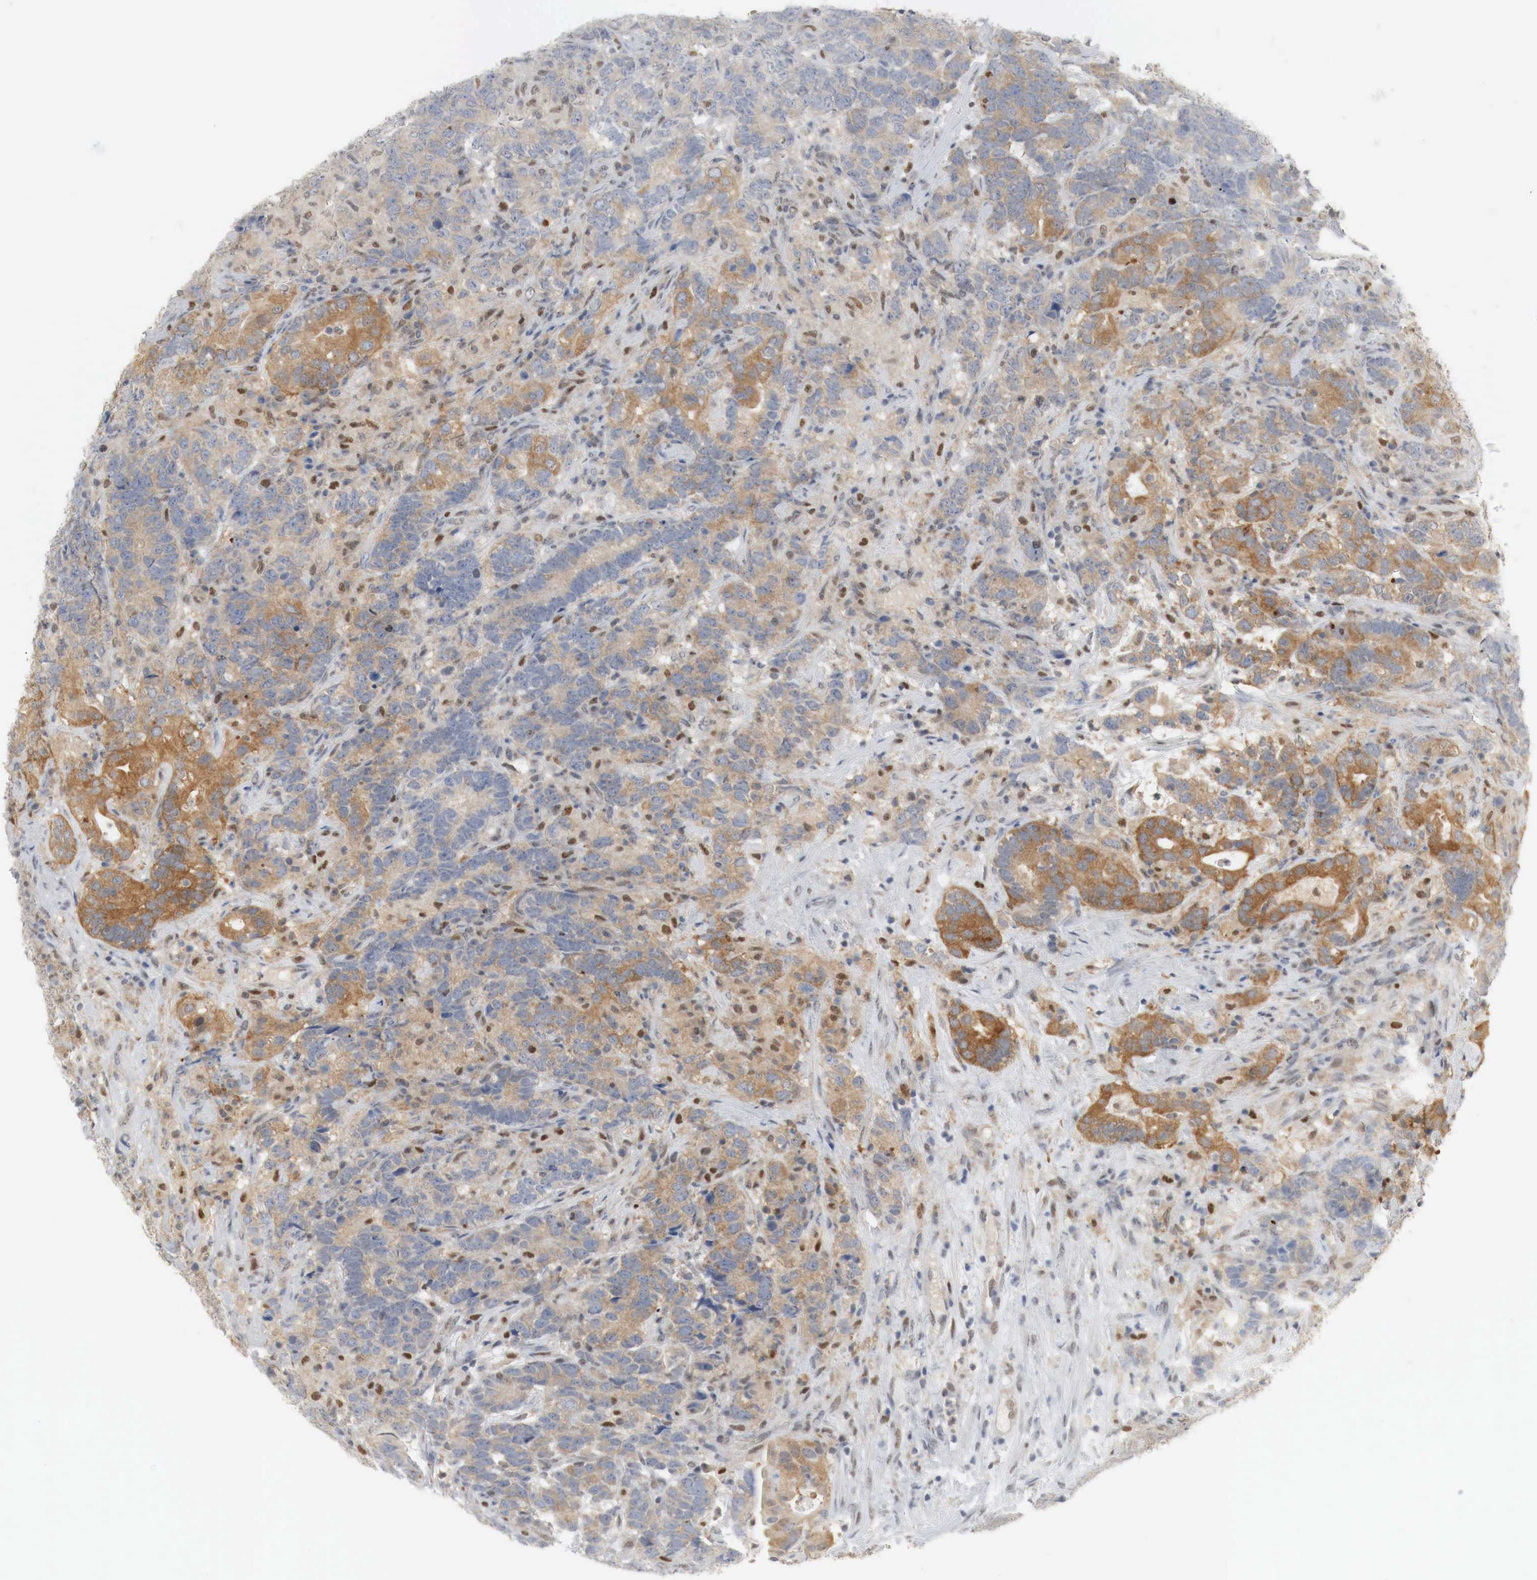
{"staining": {"intensity": "moderate", "quantity": "25%-75%", "location": "cytoplasmic/membranous,nuclear"}, "tissue": "testis cancer", "cell_type": "Tumor cells", "image_type": "cancer", "snomed": [{"axis": "morphology", "description": "Carcinoma, Embryonal, NOS"}, {"axis": "topography", "description": "Testis"}], "caption": "This is a micrograph of IHC staining of testis cancer, which shows moderate staining in the cytoplasmic/membranous and nuclear of tumor cells.", "gene": "MYC", "patient": {"sex": "male", "age": 26}}